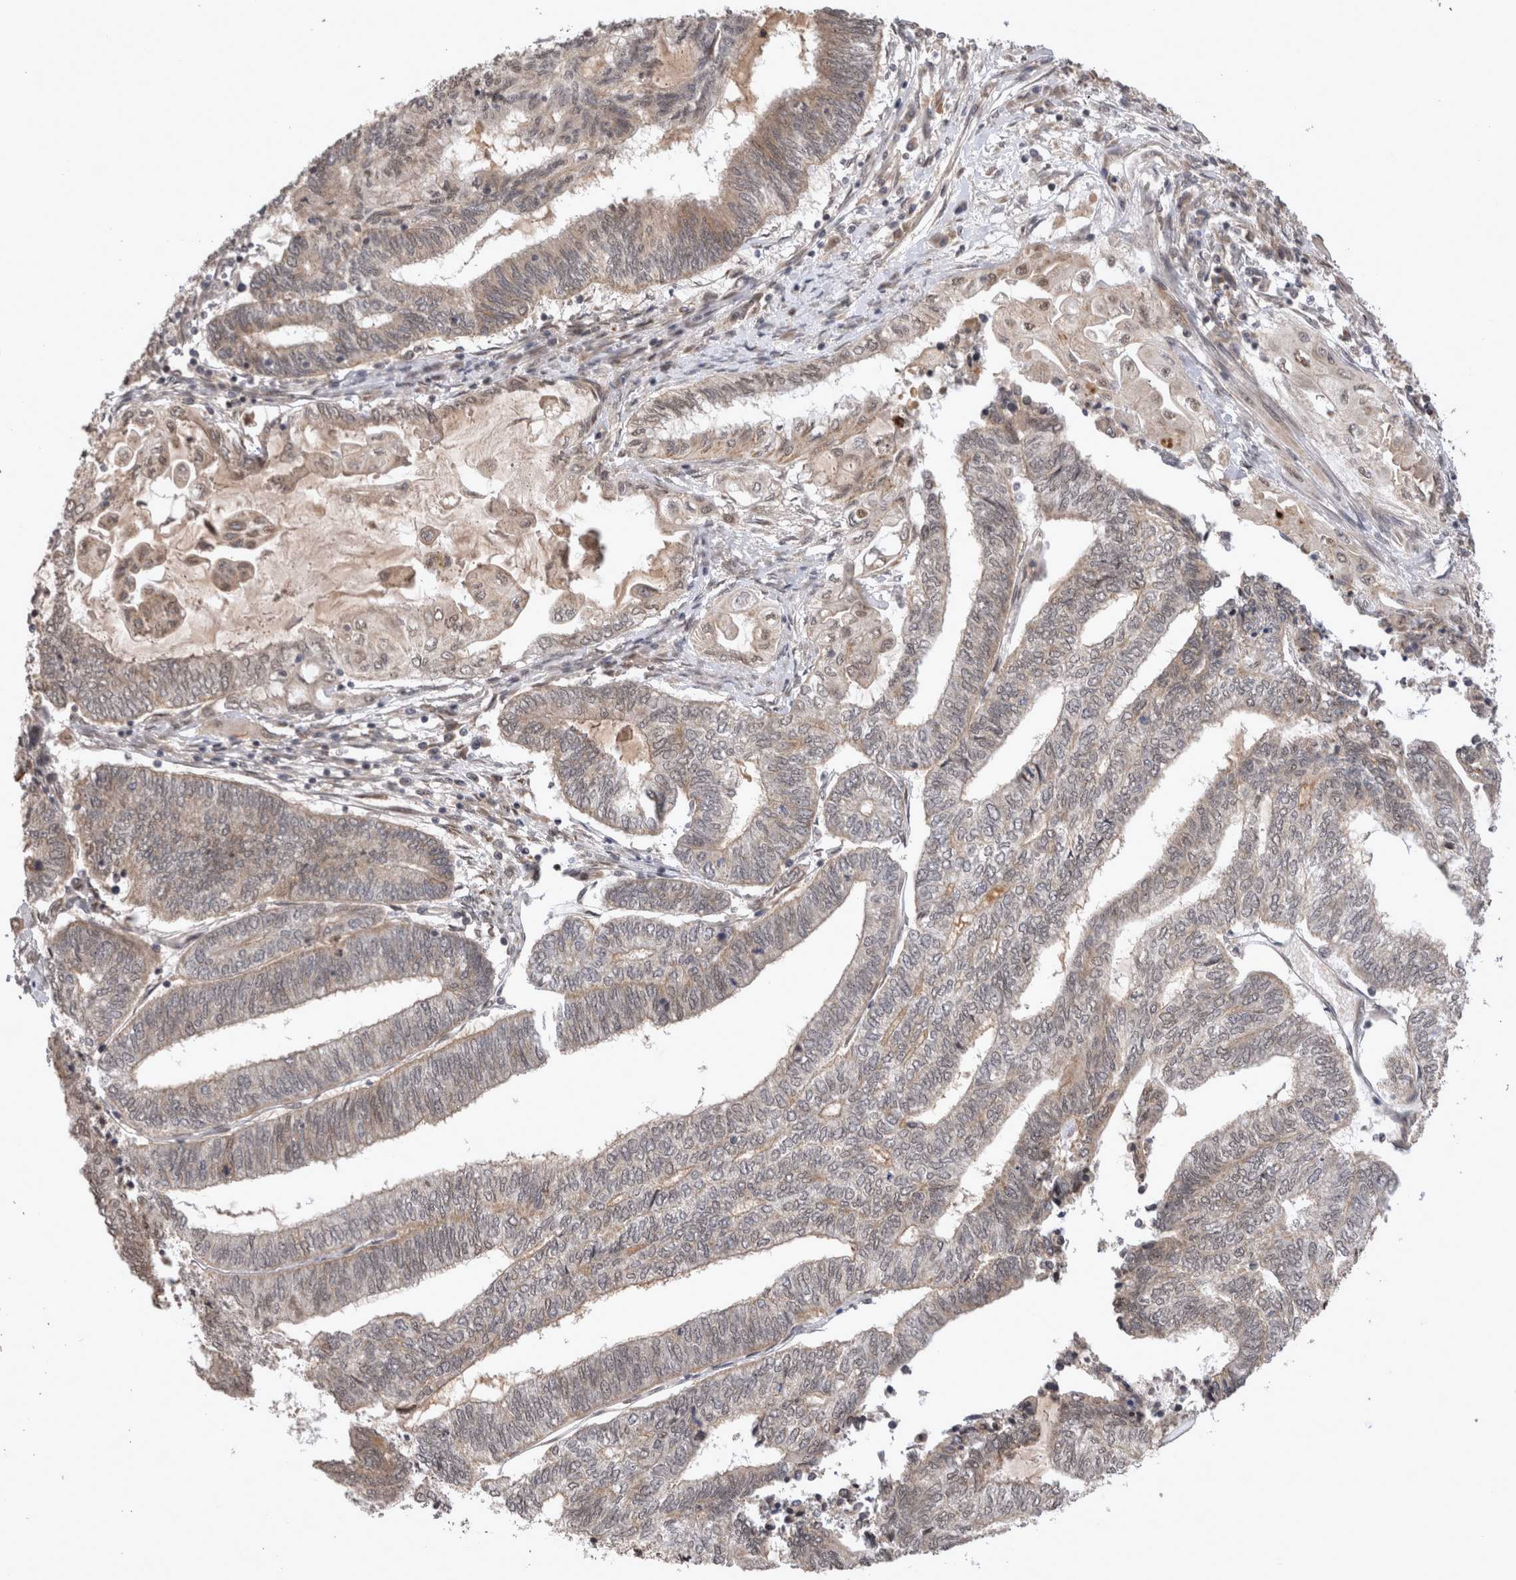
{"staining": {"intensity": "weak", "quantity": "25%-75%", "location": "cytoplasmic/membranous,nuclear"}, "tissue": "endometrial cancer", "cell_type": "Tumor cells", "image_type": "cancer", "snomed": [{"axis": "morphology", "description": "Adenocarcinoma, NOS"}, {"axis": "topography", "description": "Uterus"}, {"axis": "topography", "description": "Endometrium"}], "caption": "Immunohistochemical staining of adenocarcinoma (endometrial) demonstrates low levels of weak cytoplasmic/membranous and nuclear expression in approximately 25%-75% of tumor cells.", "gene": "TMEM65", "patient": {"sex": "female", "age": 70}}